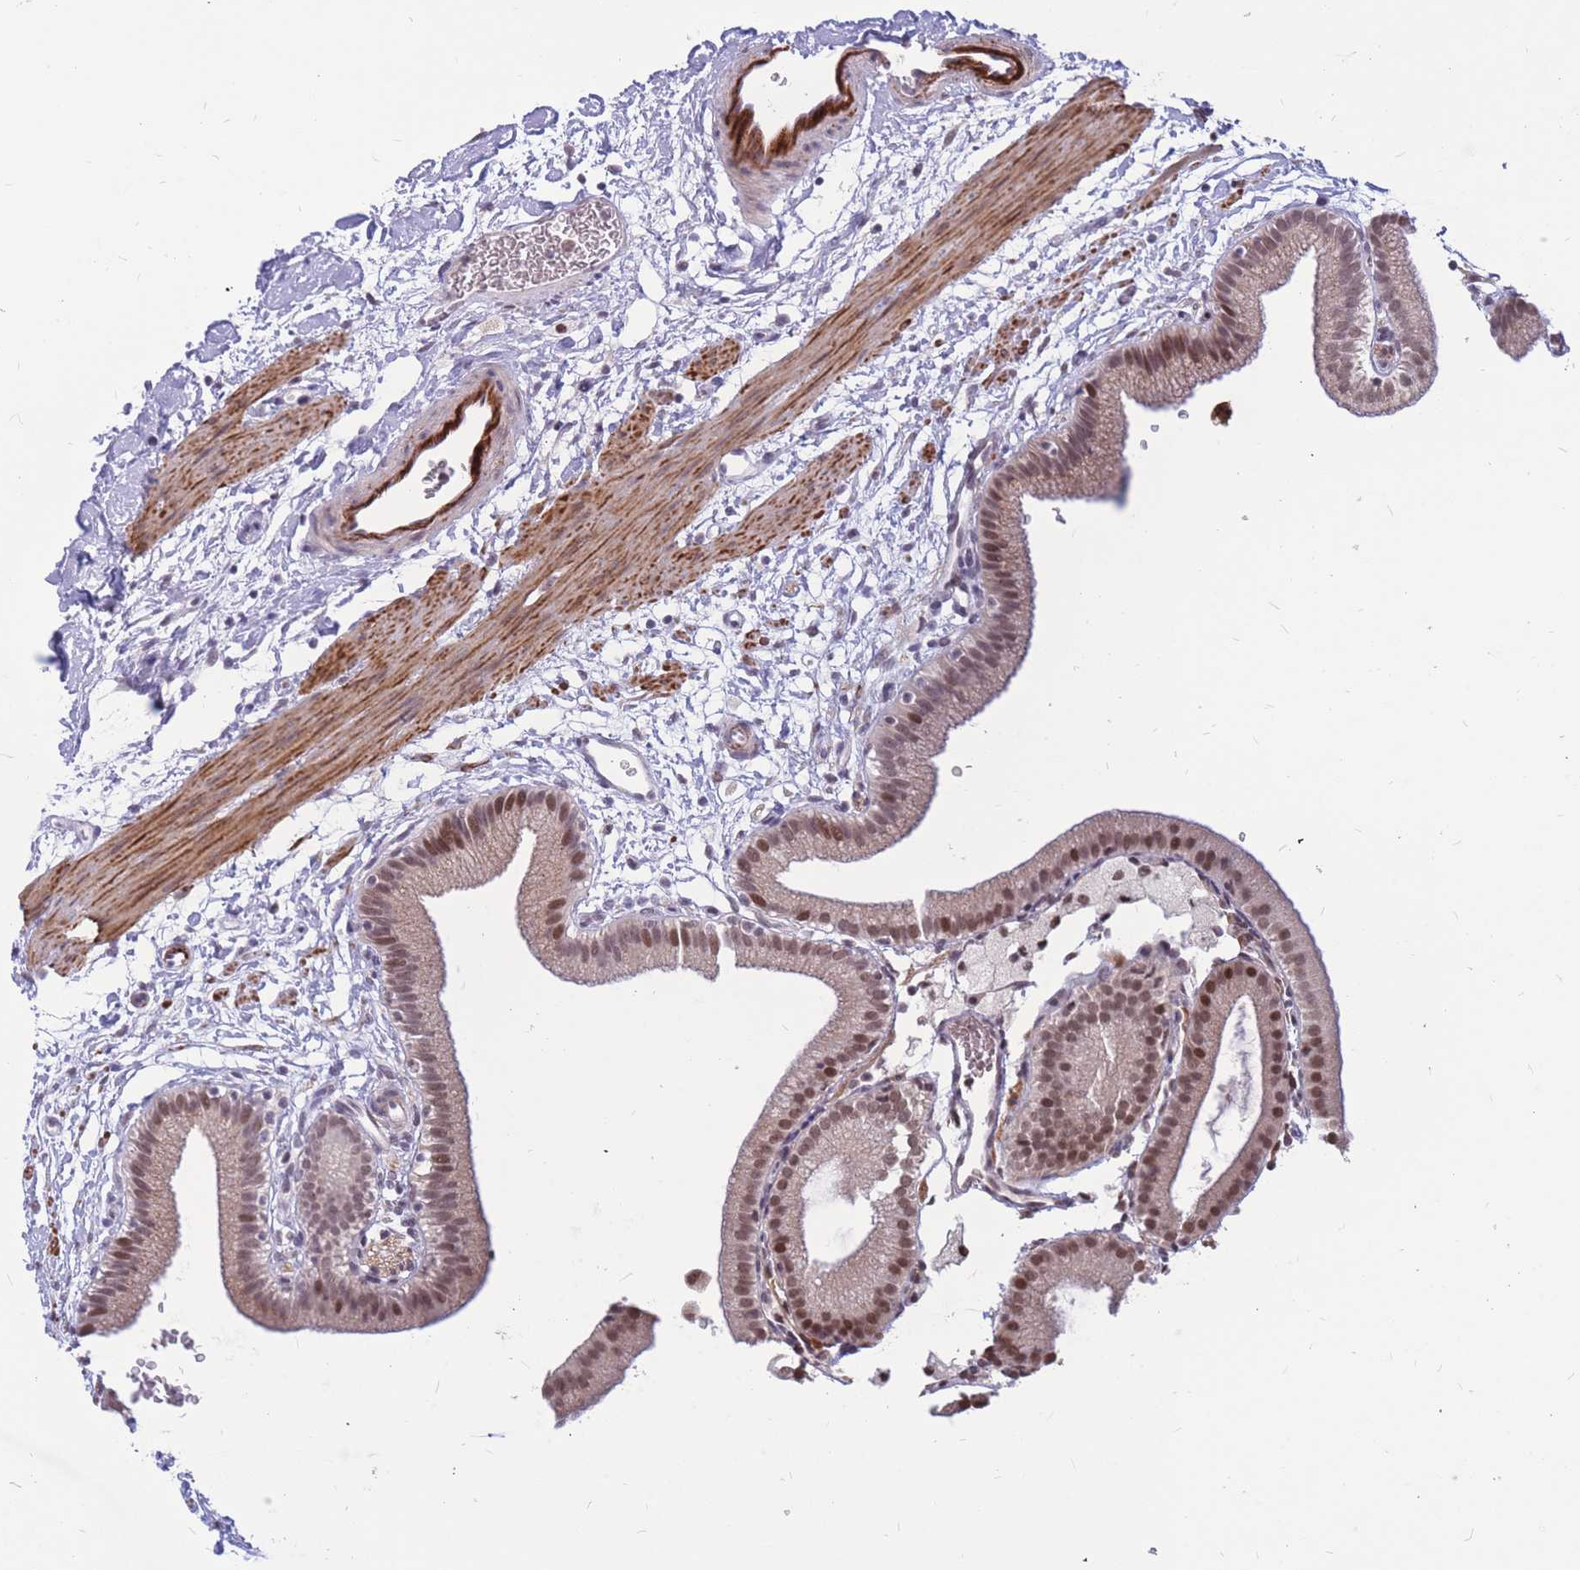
{"staining": {"intensity": "moderate", "quantity": ">75%", "location": "nuclear"}, "tissue": "gallbladder", "cell_type": "Glandular cells", "image_type": "normal", "snomed": [{"axis": "morphology", "description": "Normal tissue, NOS"}, {"axis": "topography", "description": "Gallbladder"}], "caption": "There is medium levels of moderate nuclear positivity in glandular cells of benign gallbladder, as demonstrated by immunohistochemical staining (brown color).", "gene": "ADD2", "patient": {"sex": "male", "age": 55}}